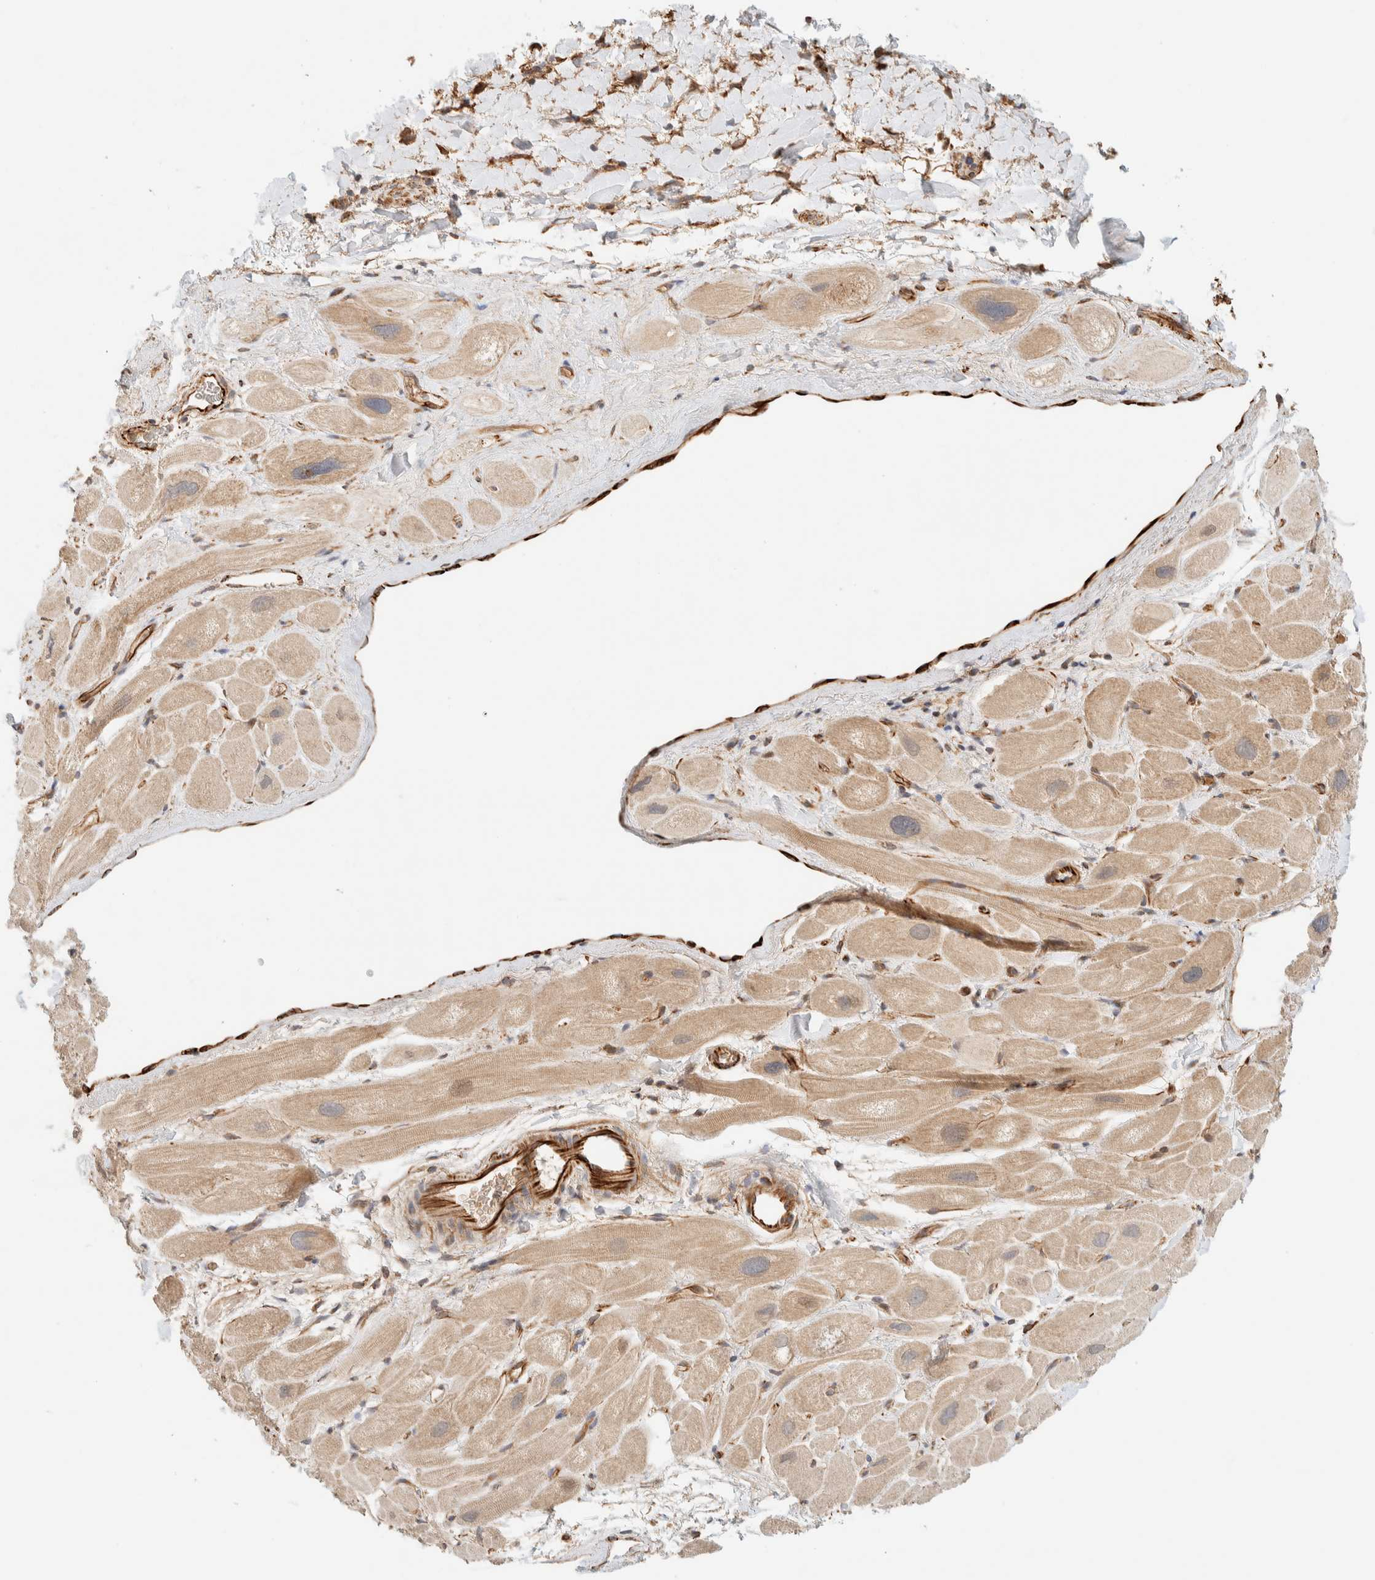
{"staining": {"intensity": "weak", "quantity": ">75%", "location": "cytoplasmic/membranous"}, "tissue": "heart muscle", "cell_type": "Cardiomyocytes", "image_type": "normal", "snomed": [{"axis": "morphology", "description": "Normal tissue, NOS"}, {"axis": "topography", "description": "Heart"}], "caption": "A histopathology image of human heart muscle stained for a protein shows weak cytoplasmic/membranous brown staining in cardiomyocytes. Immunohistochemistry stains the protein in brown and the nuclei are stained blue.", "gene": "FAT1", "patient": {"sex": "male", "age": 49}}